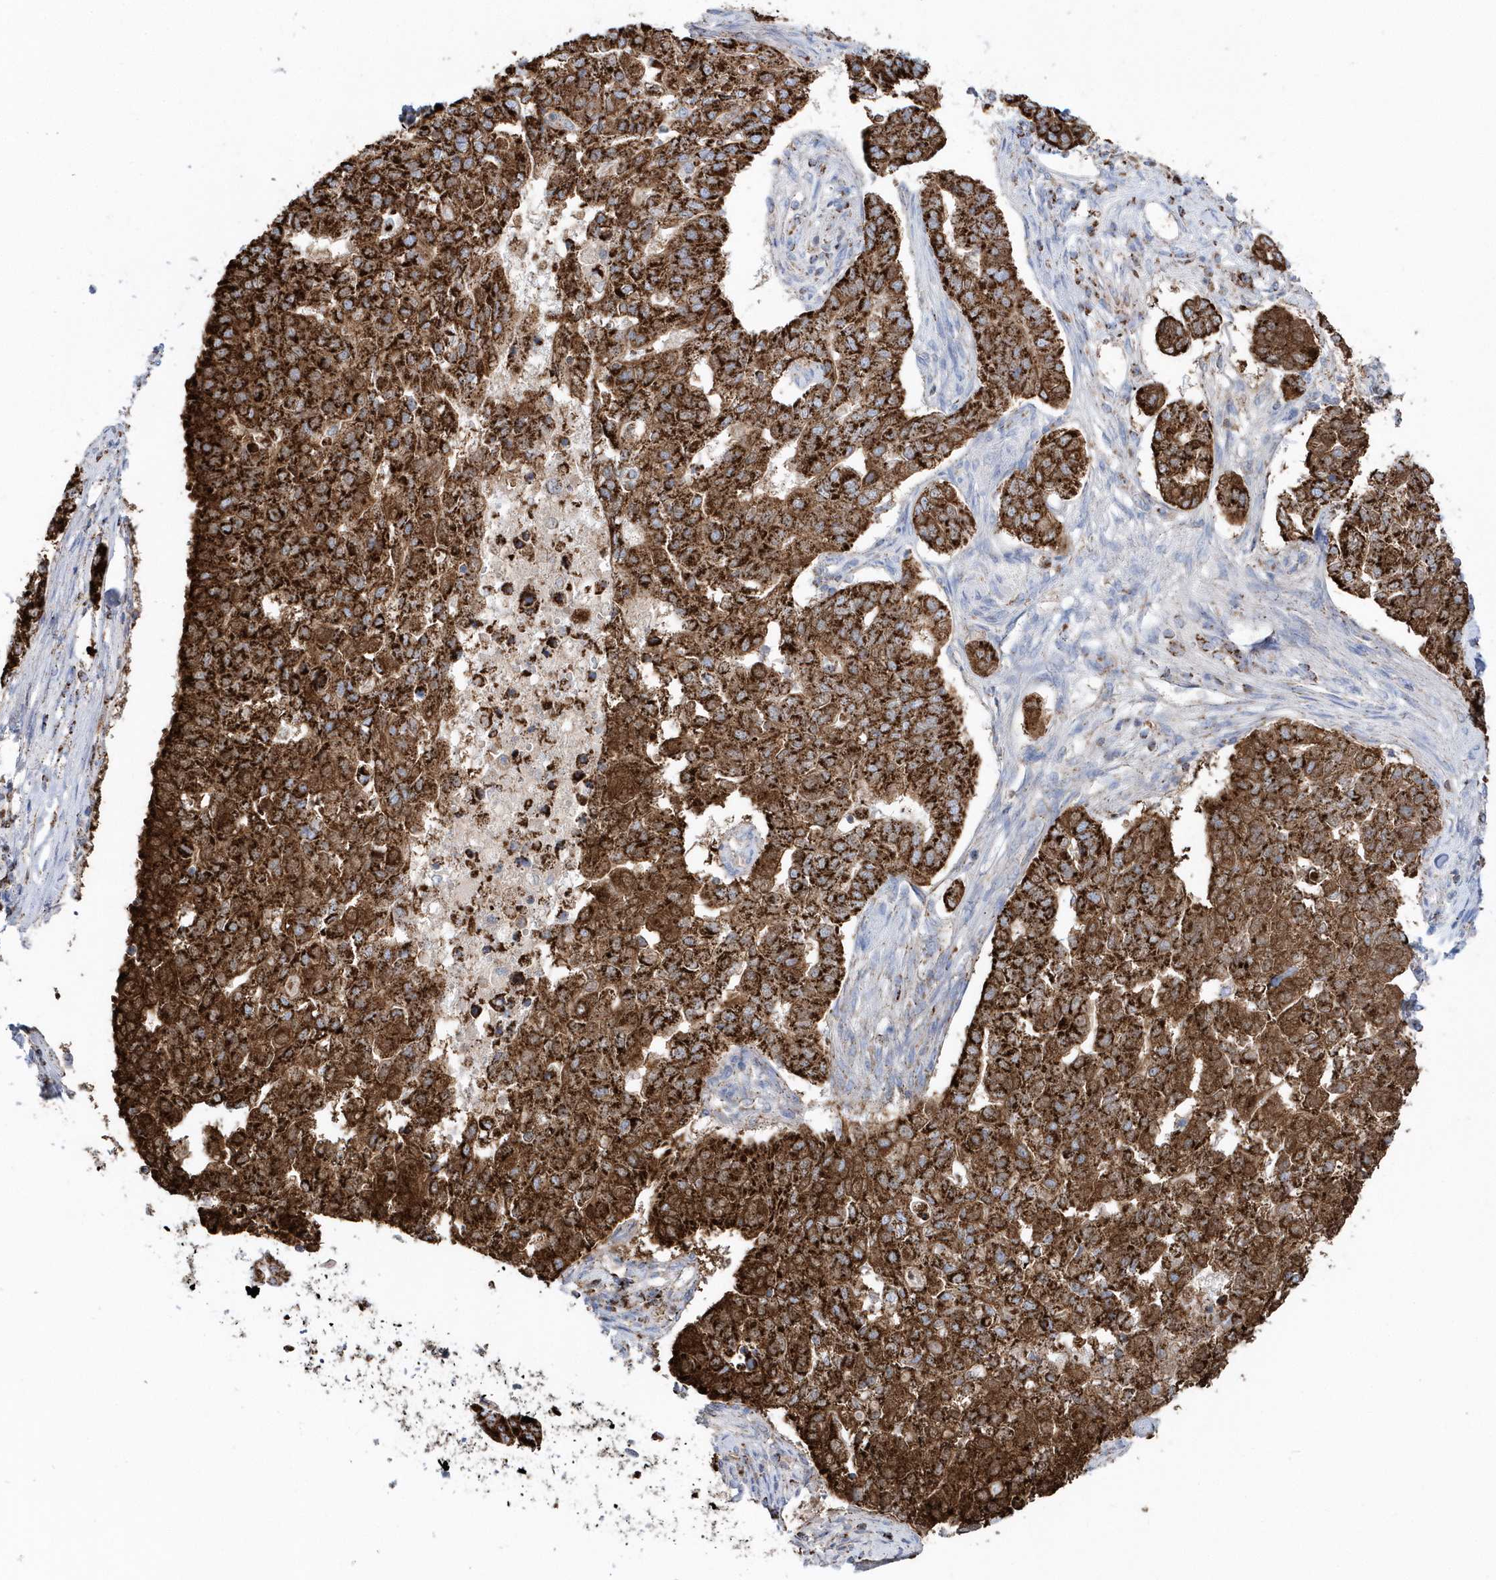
{"staining": {"intensity": "strong", "quantity": ">75%", "location": "cytoplasmic/membranous"}, "tissue": "pancreatic cancer", "cell_type": "Tumor cells", "image_type": "cancer", "snomed": [{"axis": "morphology", "description": "Adenocarcinoma, NOS"}, {"axis": "topography", "description": "Pancreas"}], "caption": "Adenocarcinoma (pancreatic) stained with immunohistochemistry demonstrates strong cytoplasmic/membranous expression in about >75% of tumor cells. (IHC, brightfield microscopy, high magnification).", "gene": "TMCO6", "patient": {"sex": "female", "age": 61}}